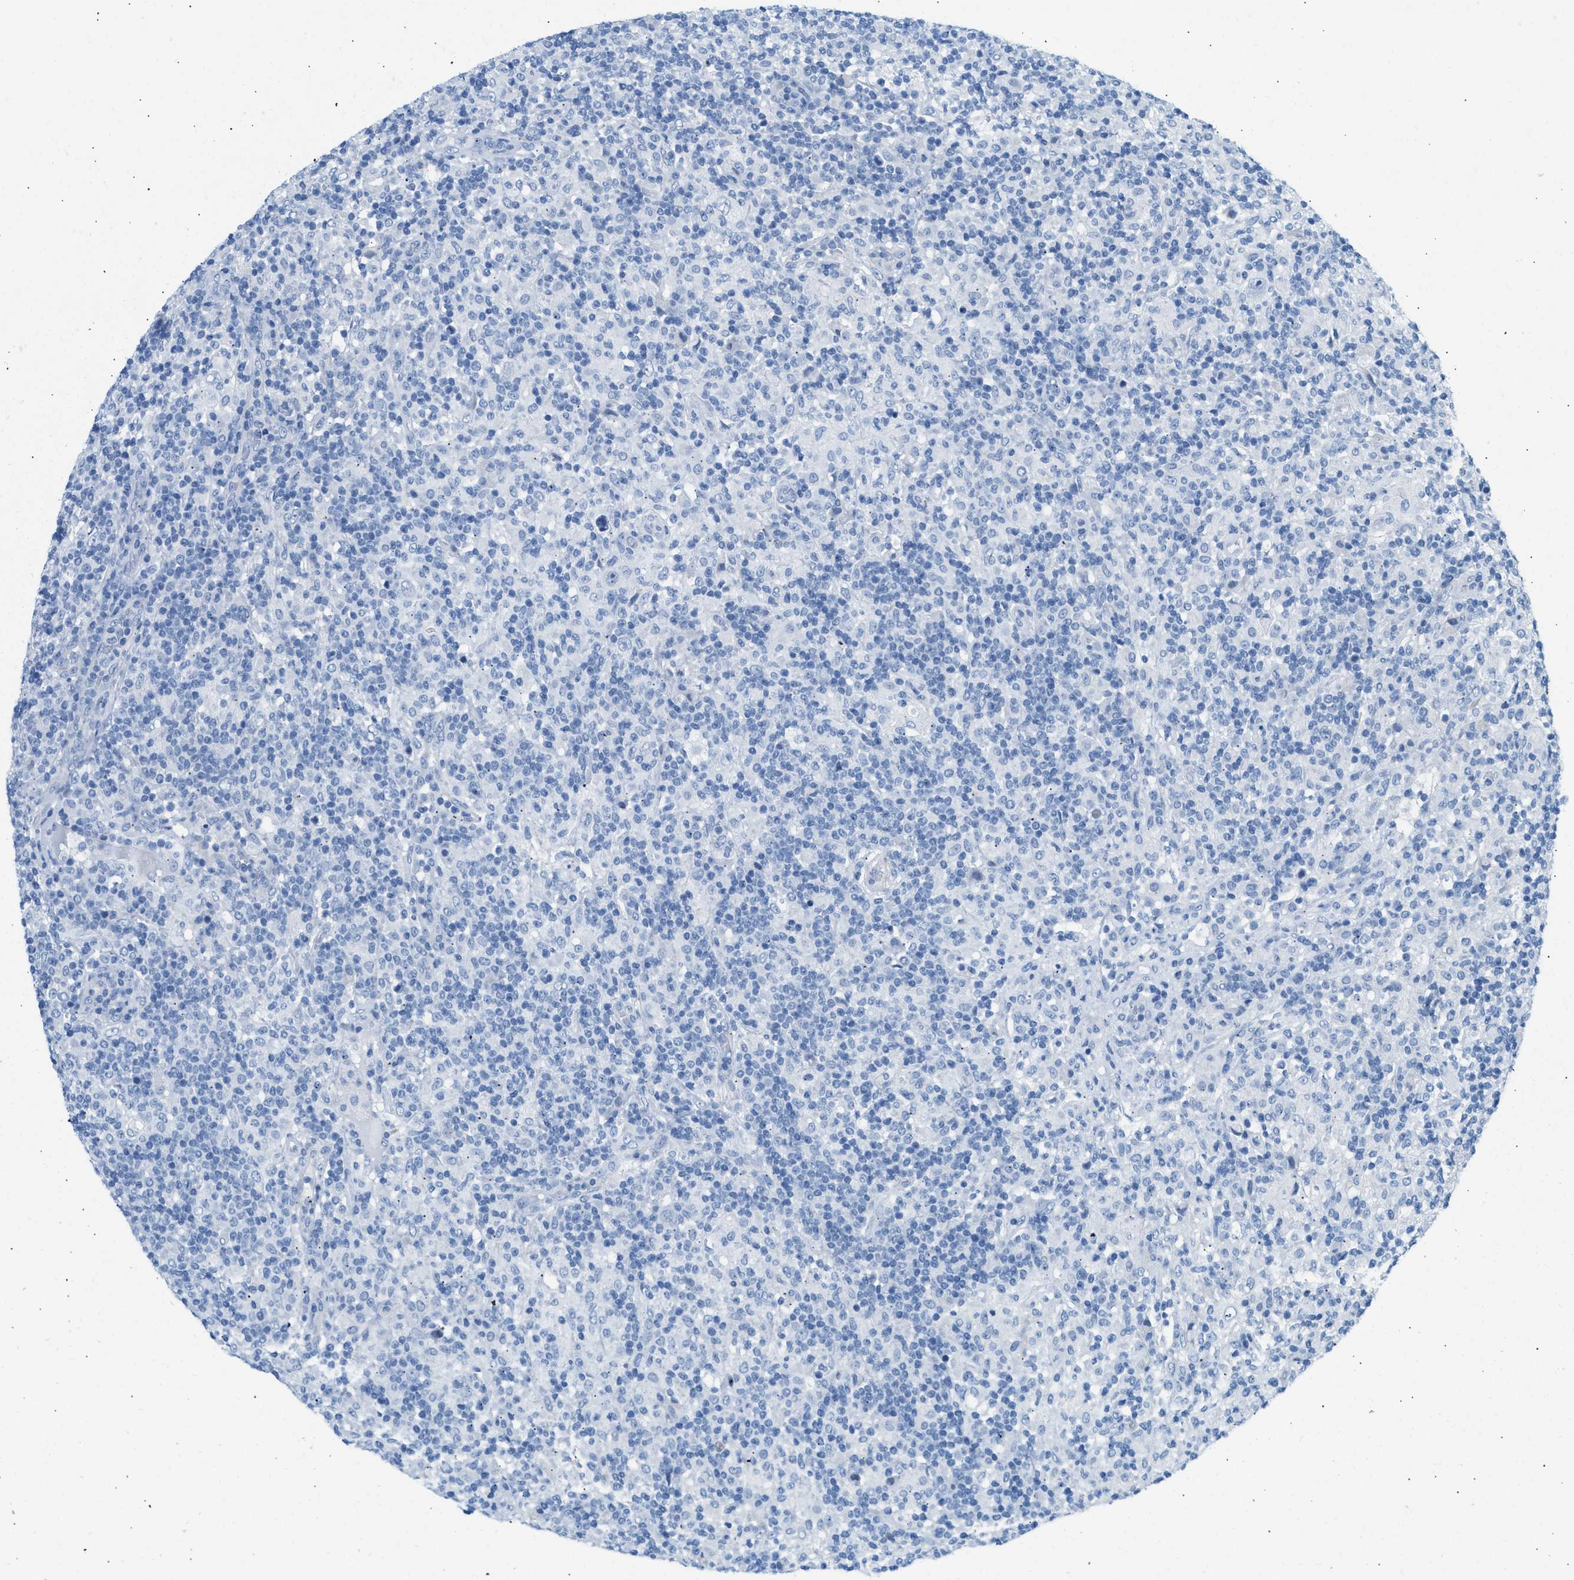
{"staining": {"intensity": "negative", "quantity": "none", "location": "none"}, "tissue": "lymphoma", "cell_type": "Tumor cells", "image_type": "cancer", "snomed": [{"axis": "morphology", "description": "Hodgkin's disease, NOS"}, {"axis": "topography", "description": "Lymph node"}], "caption": "This is an immunohistochemistry image of human lymphoma. There is no staining in tumor cells.", "gene": "SPAM1", "patient": {"sex": "male", "age": 70}}